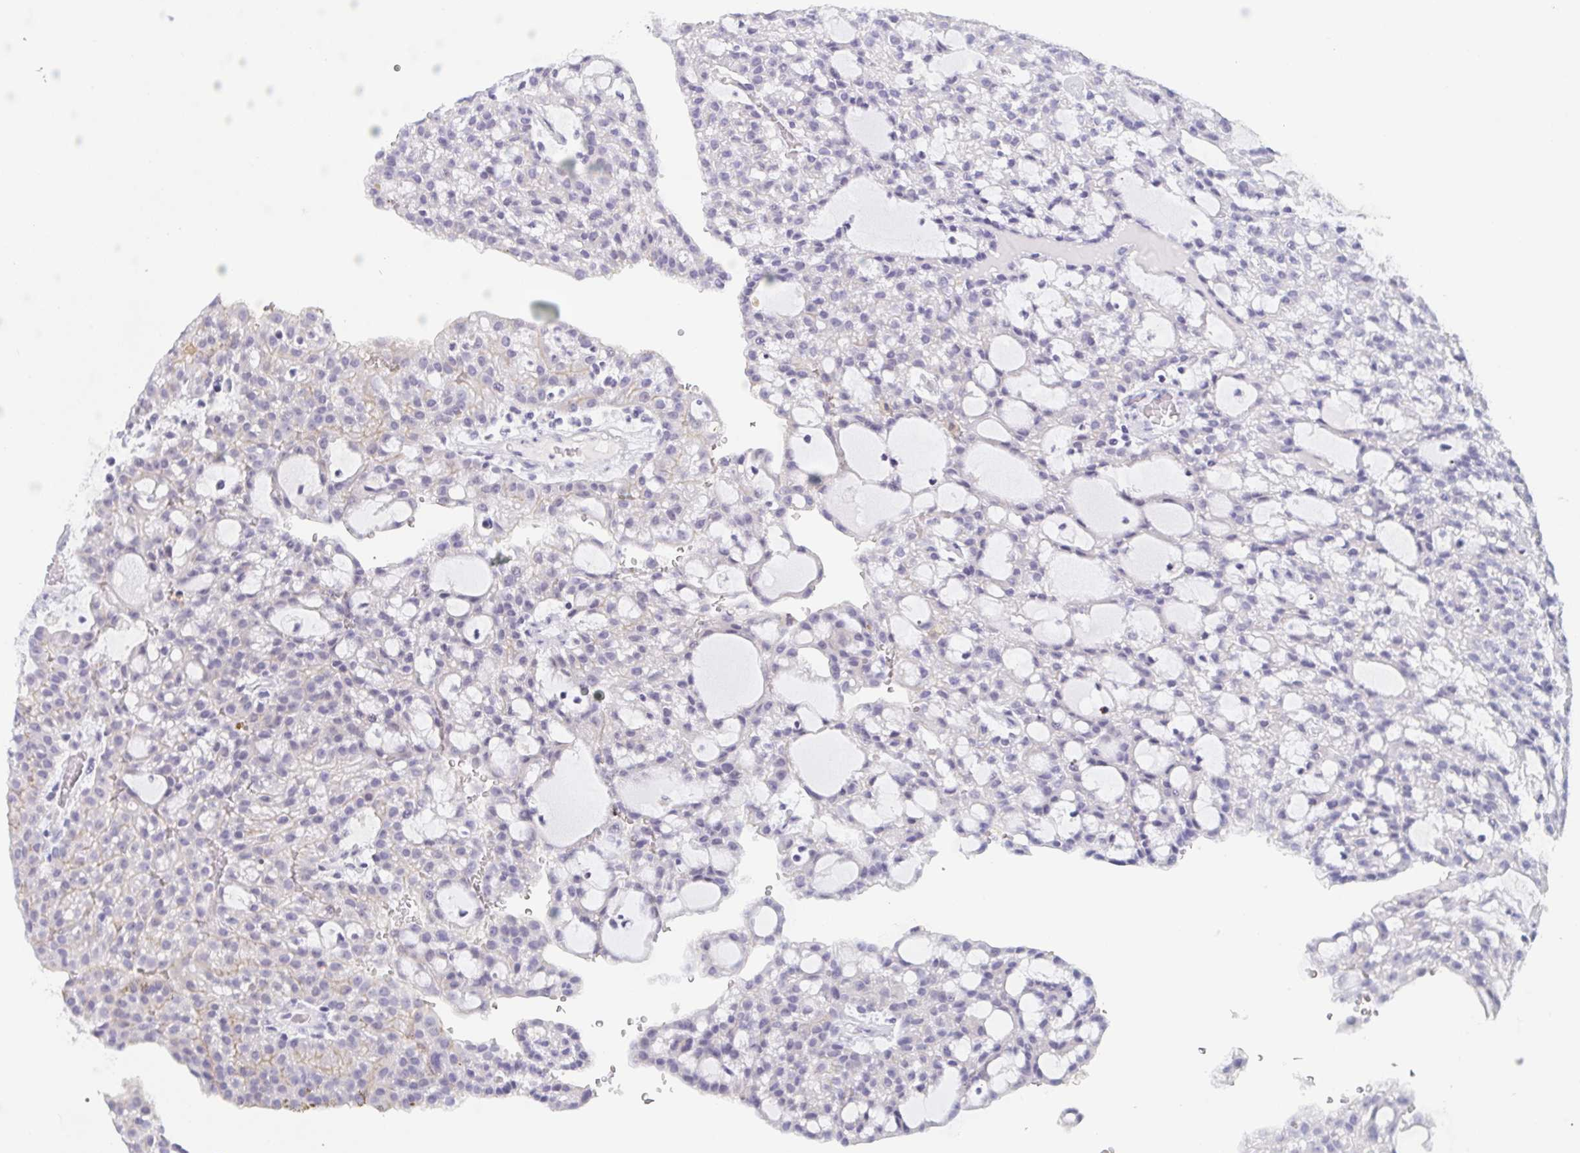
{"staining": {"intensity": "negative", "quantity": "none", "location": "none"}, "tissue": "renal cancer", "cell_type": "Tumor cells", "image_type": "cancer", "snomed": [{"axis": "morphology", "description": "Adenocarcinoma, NOS"}, {"axis": "topography", "description": "Kidney"}], "caption": "Immunohistochemistry photomicrograph of renal cancer stained for a protein (brown), which displays no staining in tumor cells. (DAB immunohistochemistry (IHC) with hematoxylin counter stain).", "gene": "REG4", "patient": {"sex": "male", "age": 63}}